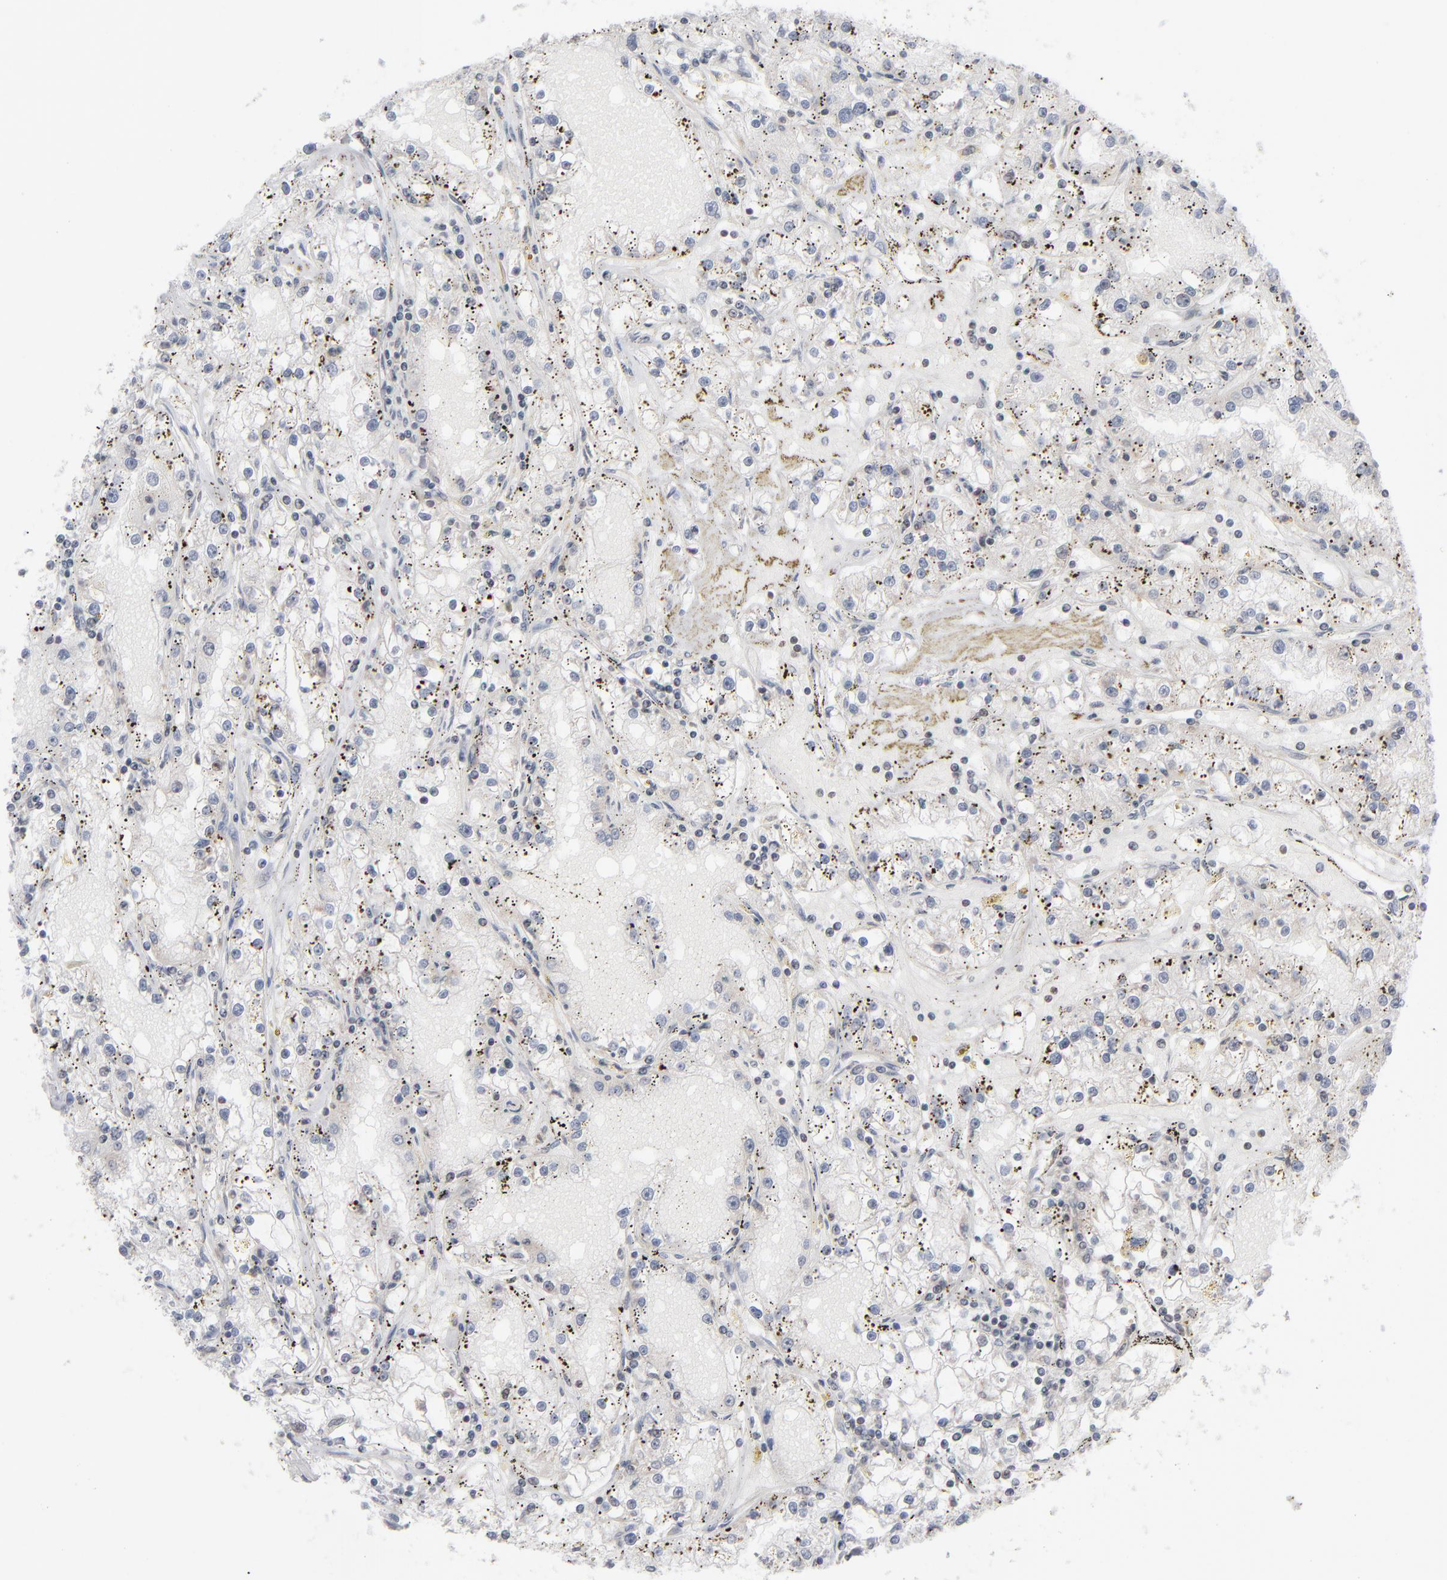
{"staining": {"intensity": "negative", "quantity": "none", "location": "none"}, "tissue": "renal cancer", "cell_type": "Tumor cells", "image_type": "cancer", "snomed": [{"axis": "morphology", "description": "Adenocarcinoma, NOS"}, {"axis": "topography", "description": "Kidney"}], "caption": "High power microscopy micrograph of an immunohistochemistry image of renal adenocarcinoma, revealing no significant expression in tumor cells. (DAB immunohistochemistry with hematoxylin counter stain).", "gene": "POF1B", "patient": {"sex": "male", "age": 56}}